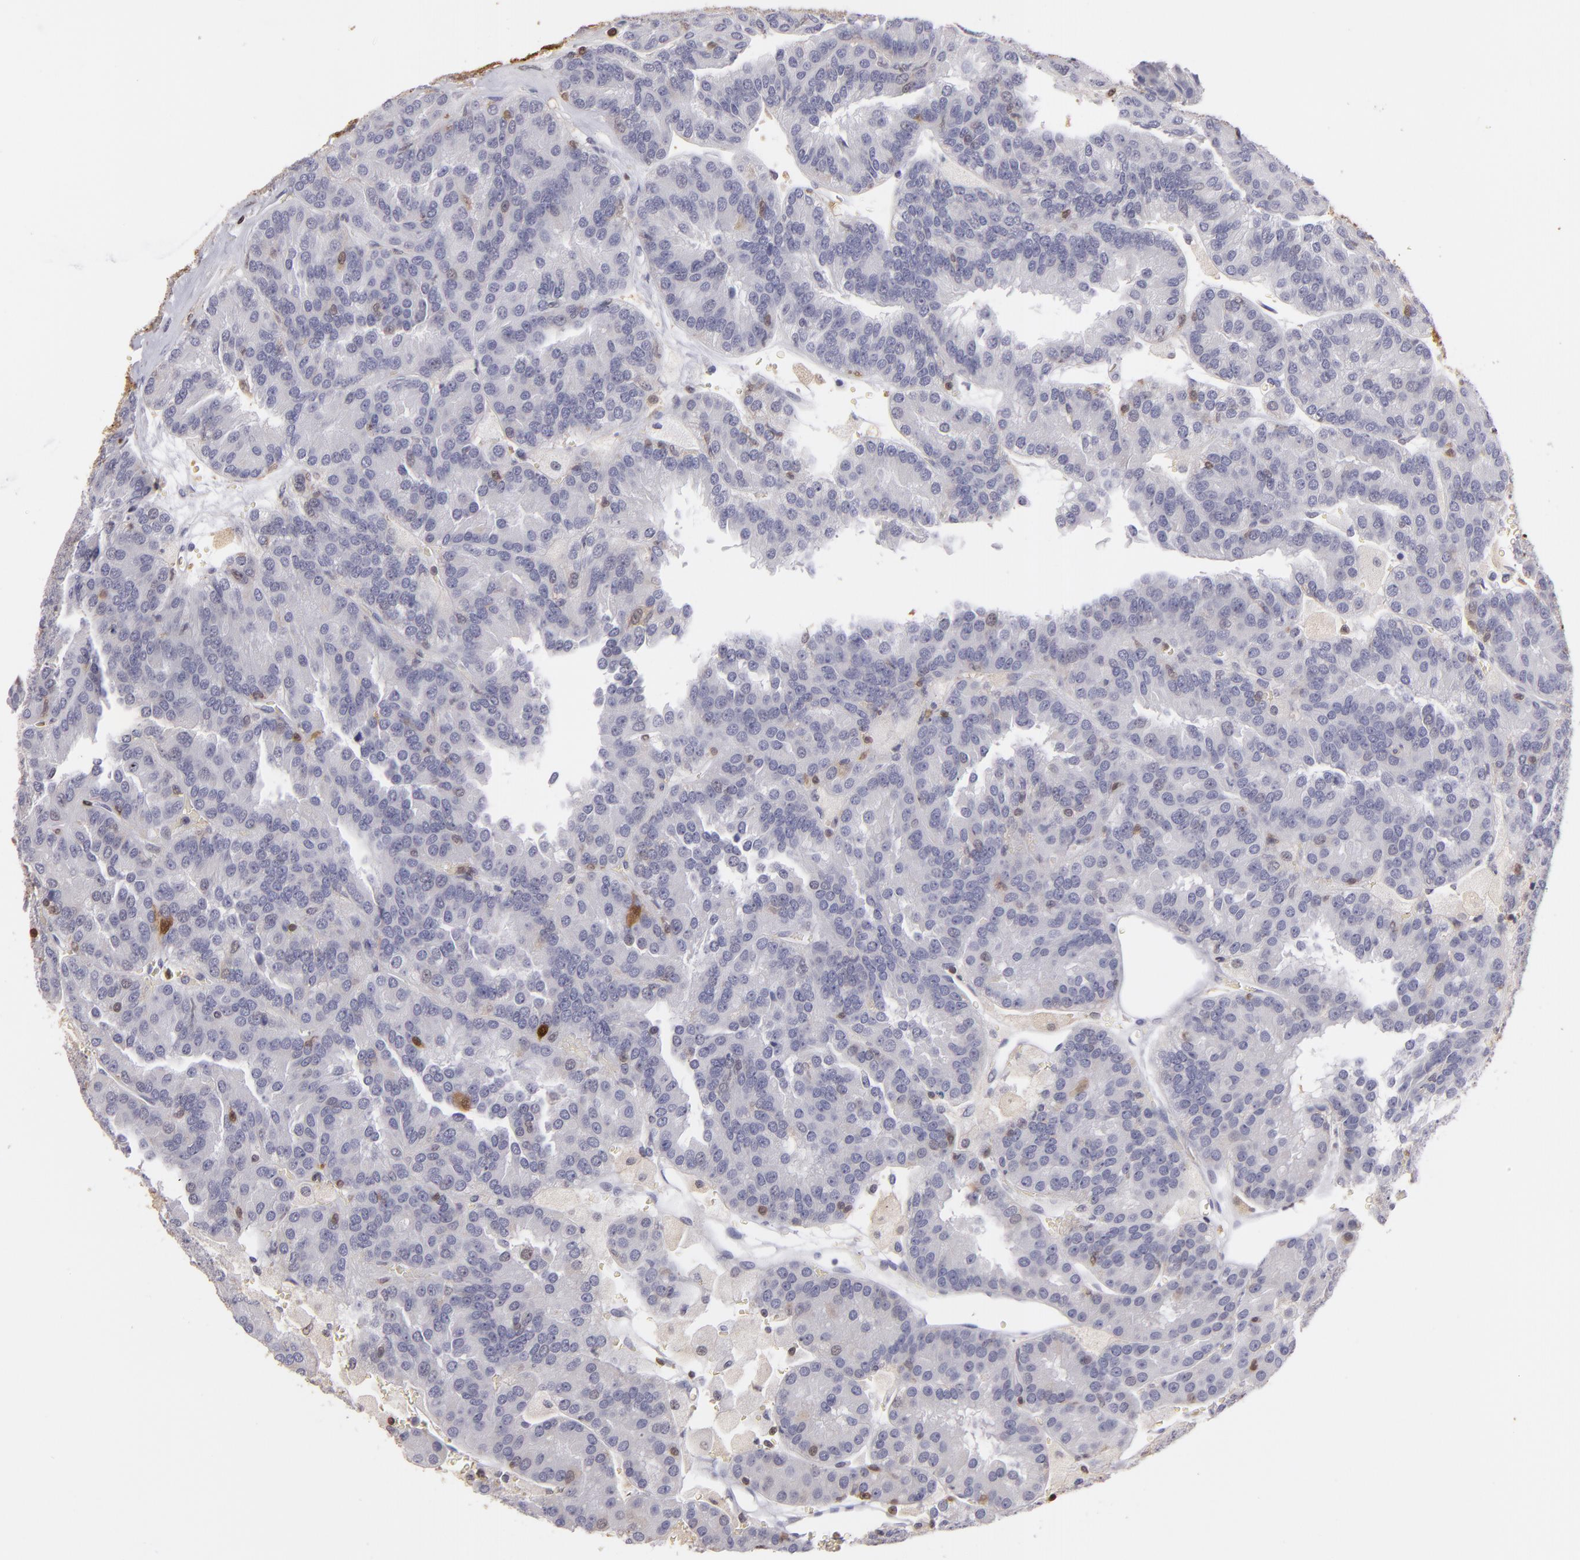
{"staining": {"intensity": "negative", "quantity": "none", "location": "none"}, "tissue": "renal cancer", "cell_type": "Tumor cells", "image_type": "cancer", "snomed": [{"axis": "morphology", "description": "Adenocarcinoma, NOS"}, {"axis": "topography", "description": "Kidney"}], "caption": "Tumor cells are negative for brown protein staining in renal cancer (adenocarcinoma).", "gene": "S100A2", "patient": {"sex": "male", "age": 46}}